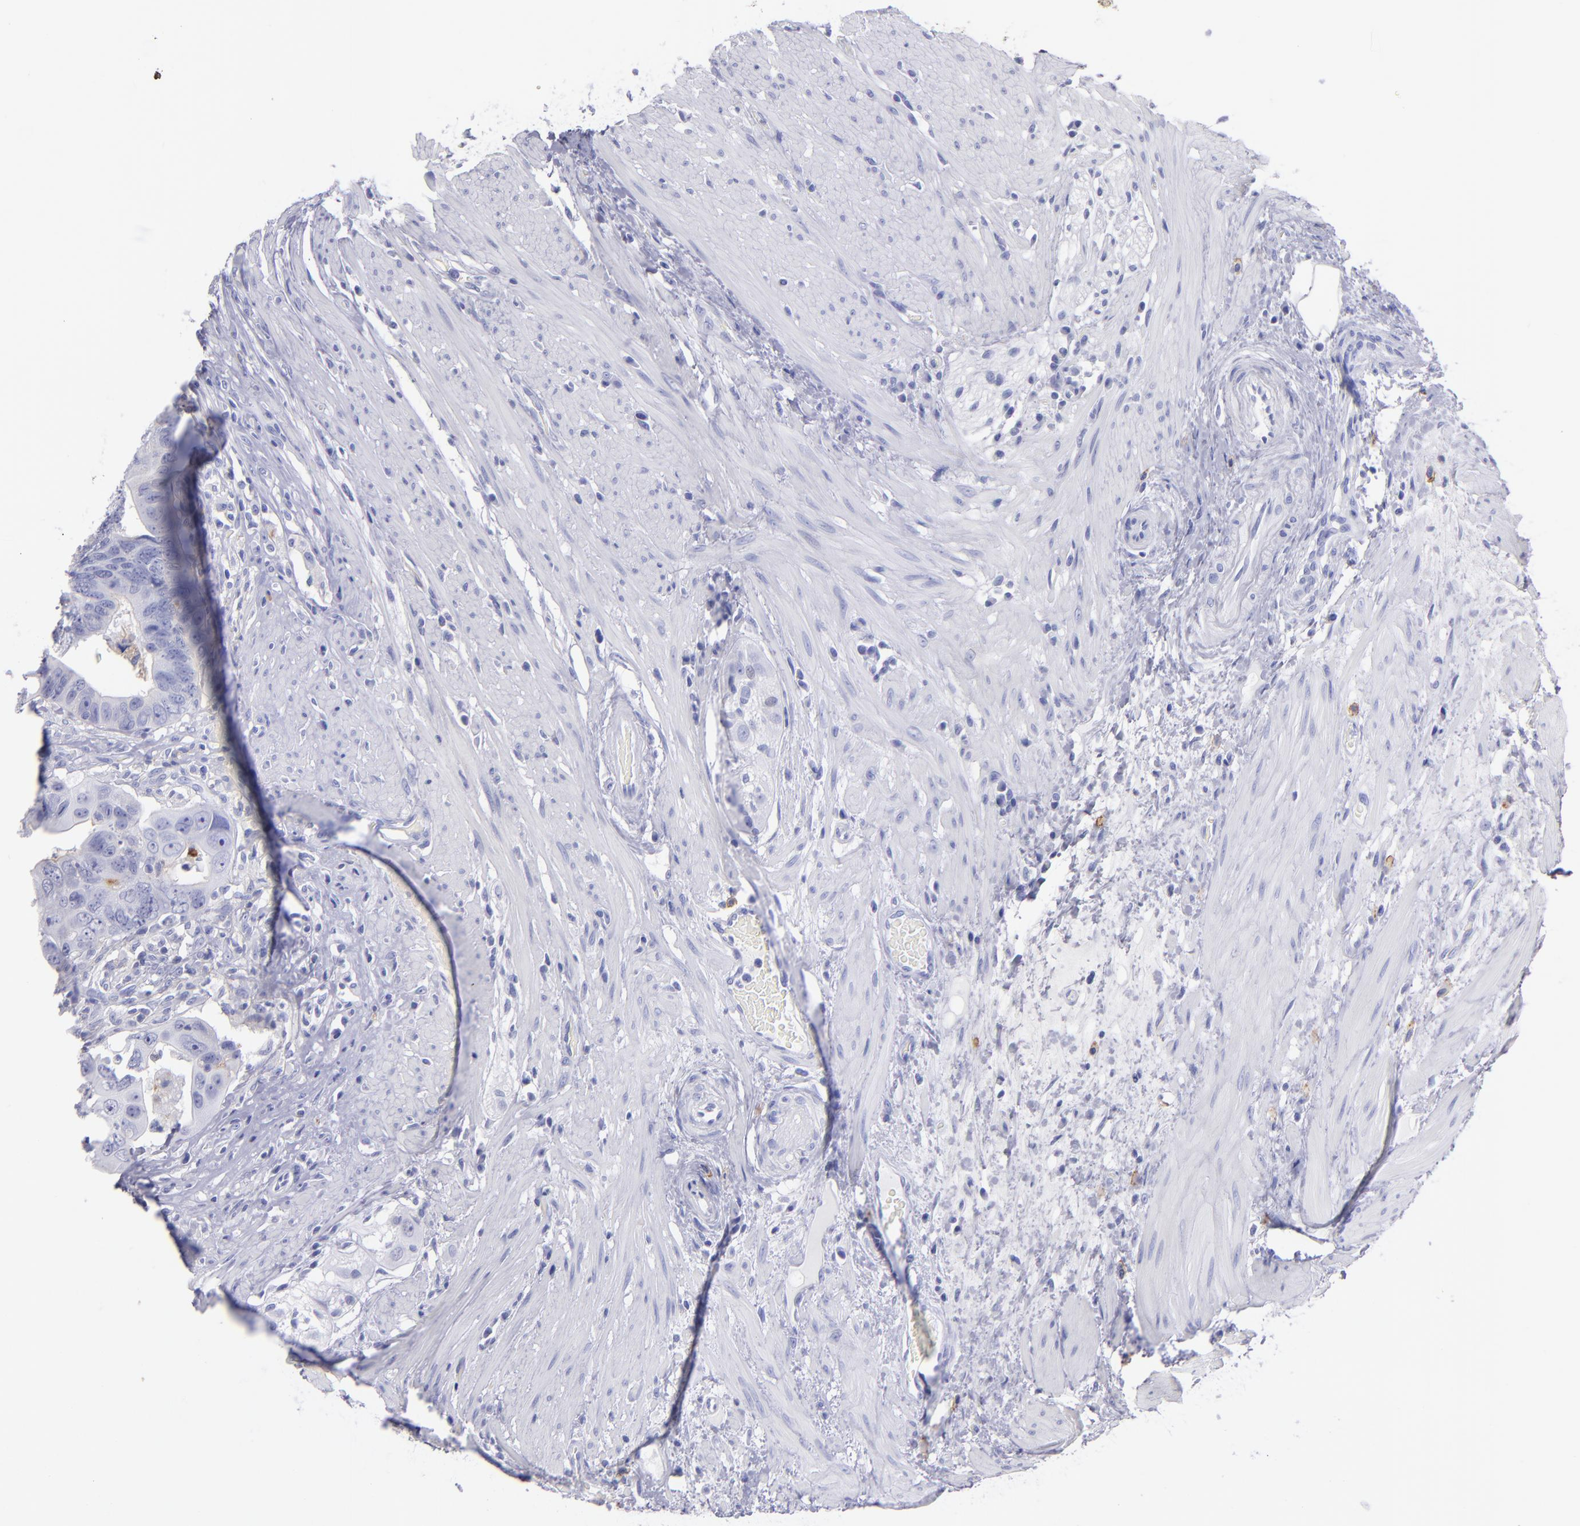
{"staining": {"intensity": "negative", "quantity": "none", "location": "none"}, "tissue": "colorectal cancer", "cell_type": "Tumor cells", "image_type": "cancer", "snomed": [{"axis": "morphology", "description": "Adenocarcinoma, NOS"}, {"axis": "topography", "description": "Rectum"}], "caption": "An immunohistochemistry (IHC) photomicrograph of adenocarcinoma (colorectal) is shown. There is no staining in tumor cells of adenocarcinoma (colorectal). Nuclei are stained in blue.", "gene": "CD82", "patient": {"sex": "male", "age": 53}}